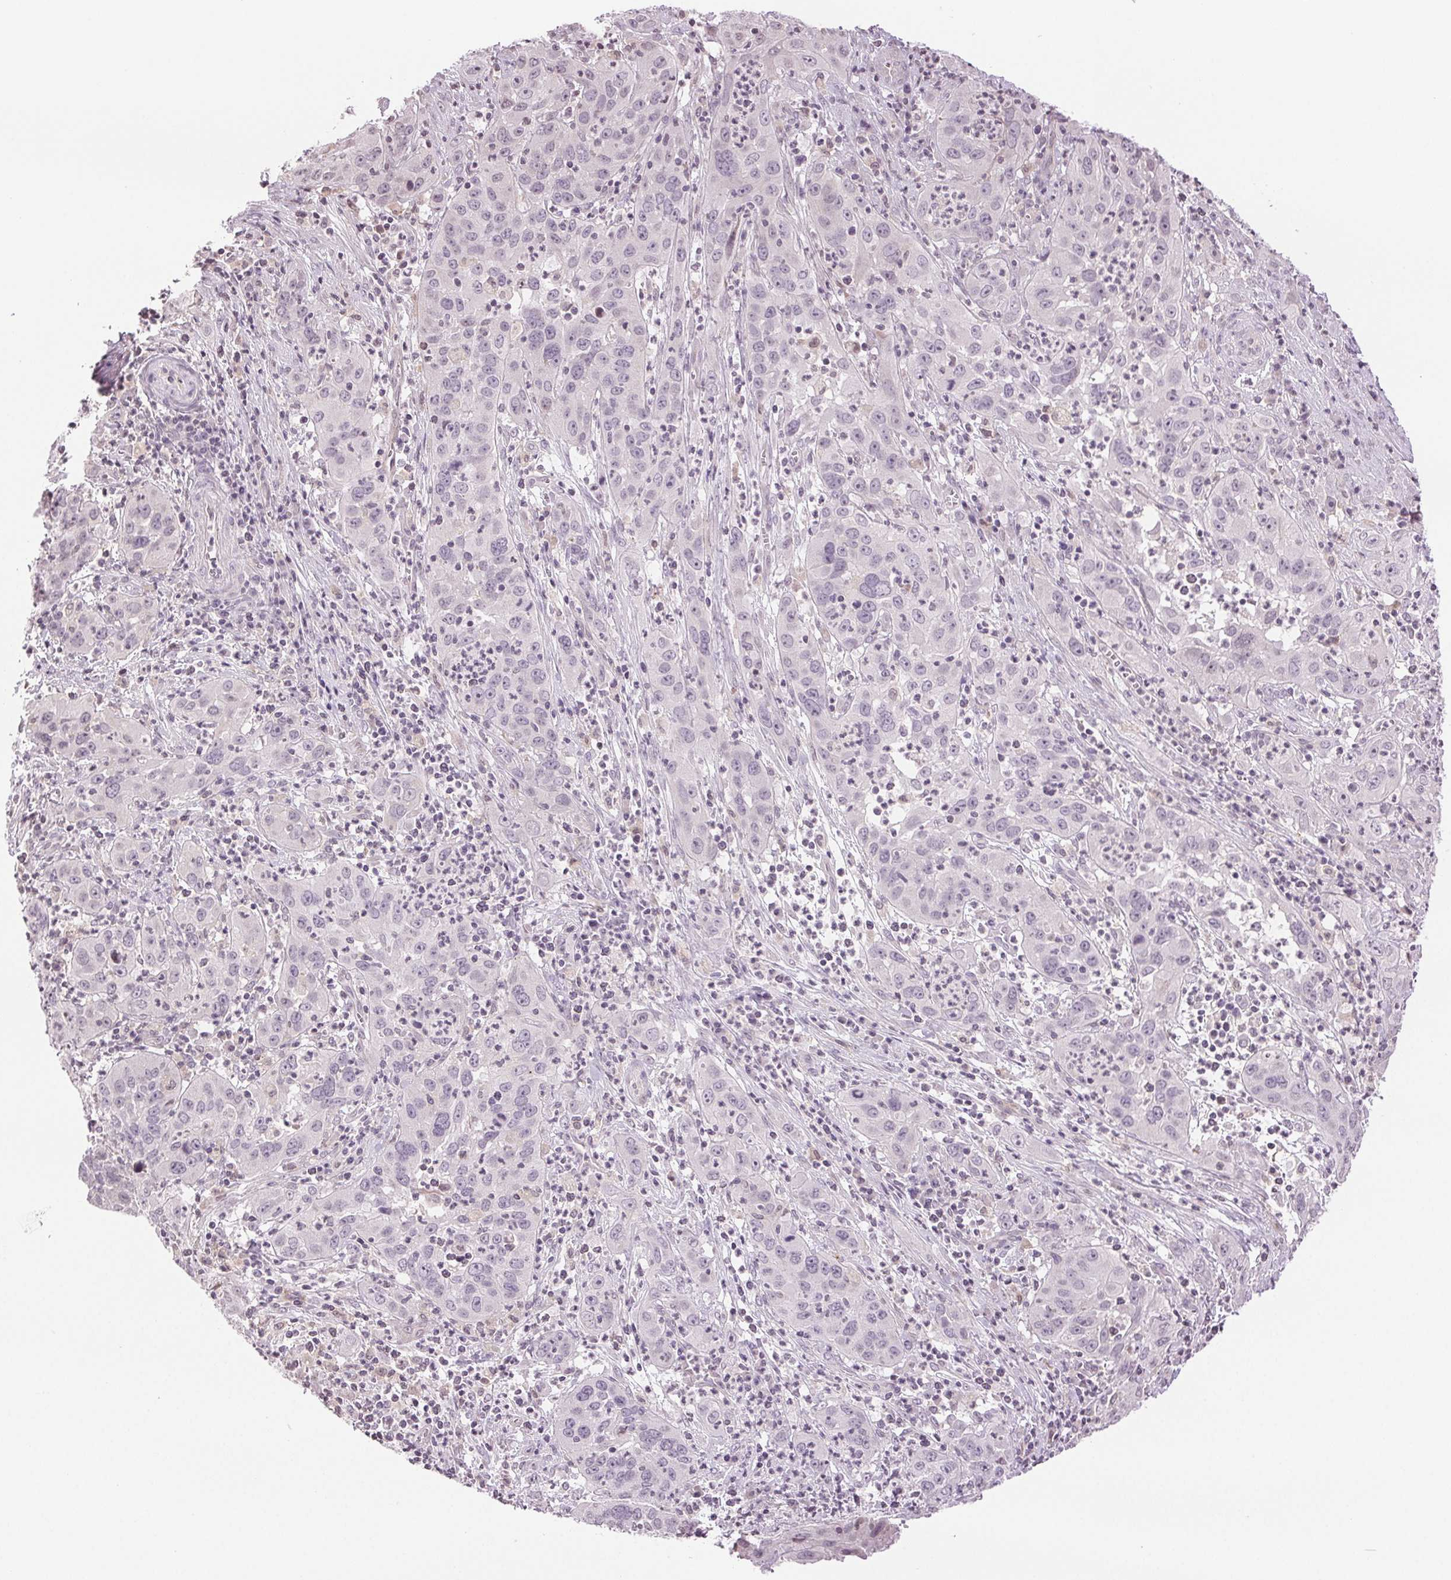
{"staining": {"intensity": "negative", "quantity": "none", "location": "none"}, "tissue": "cervical cancer", "cell_type": "Tumor cells", "image_type": "cancer", "snomed": [{"axis": "morphology", "description": "Squamous cell carcinoma, NOS"}, {"axis": "topography", "description": "Cervix"}], "caption": "Immunohistochemistry (IHC) photomicrograph of neoplastic tissue: human cervical cancer stained with DAB shows no significant protein positivity in tumor cells.", "gene": "TNNT3", "patient": {"sex": "female", "age": 32}}